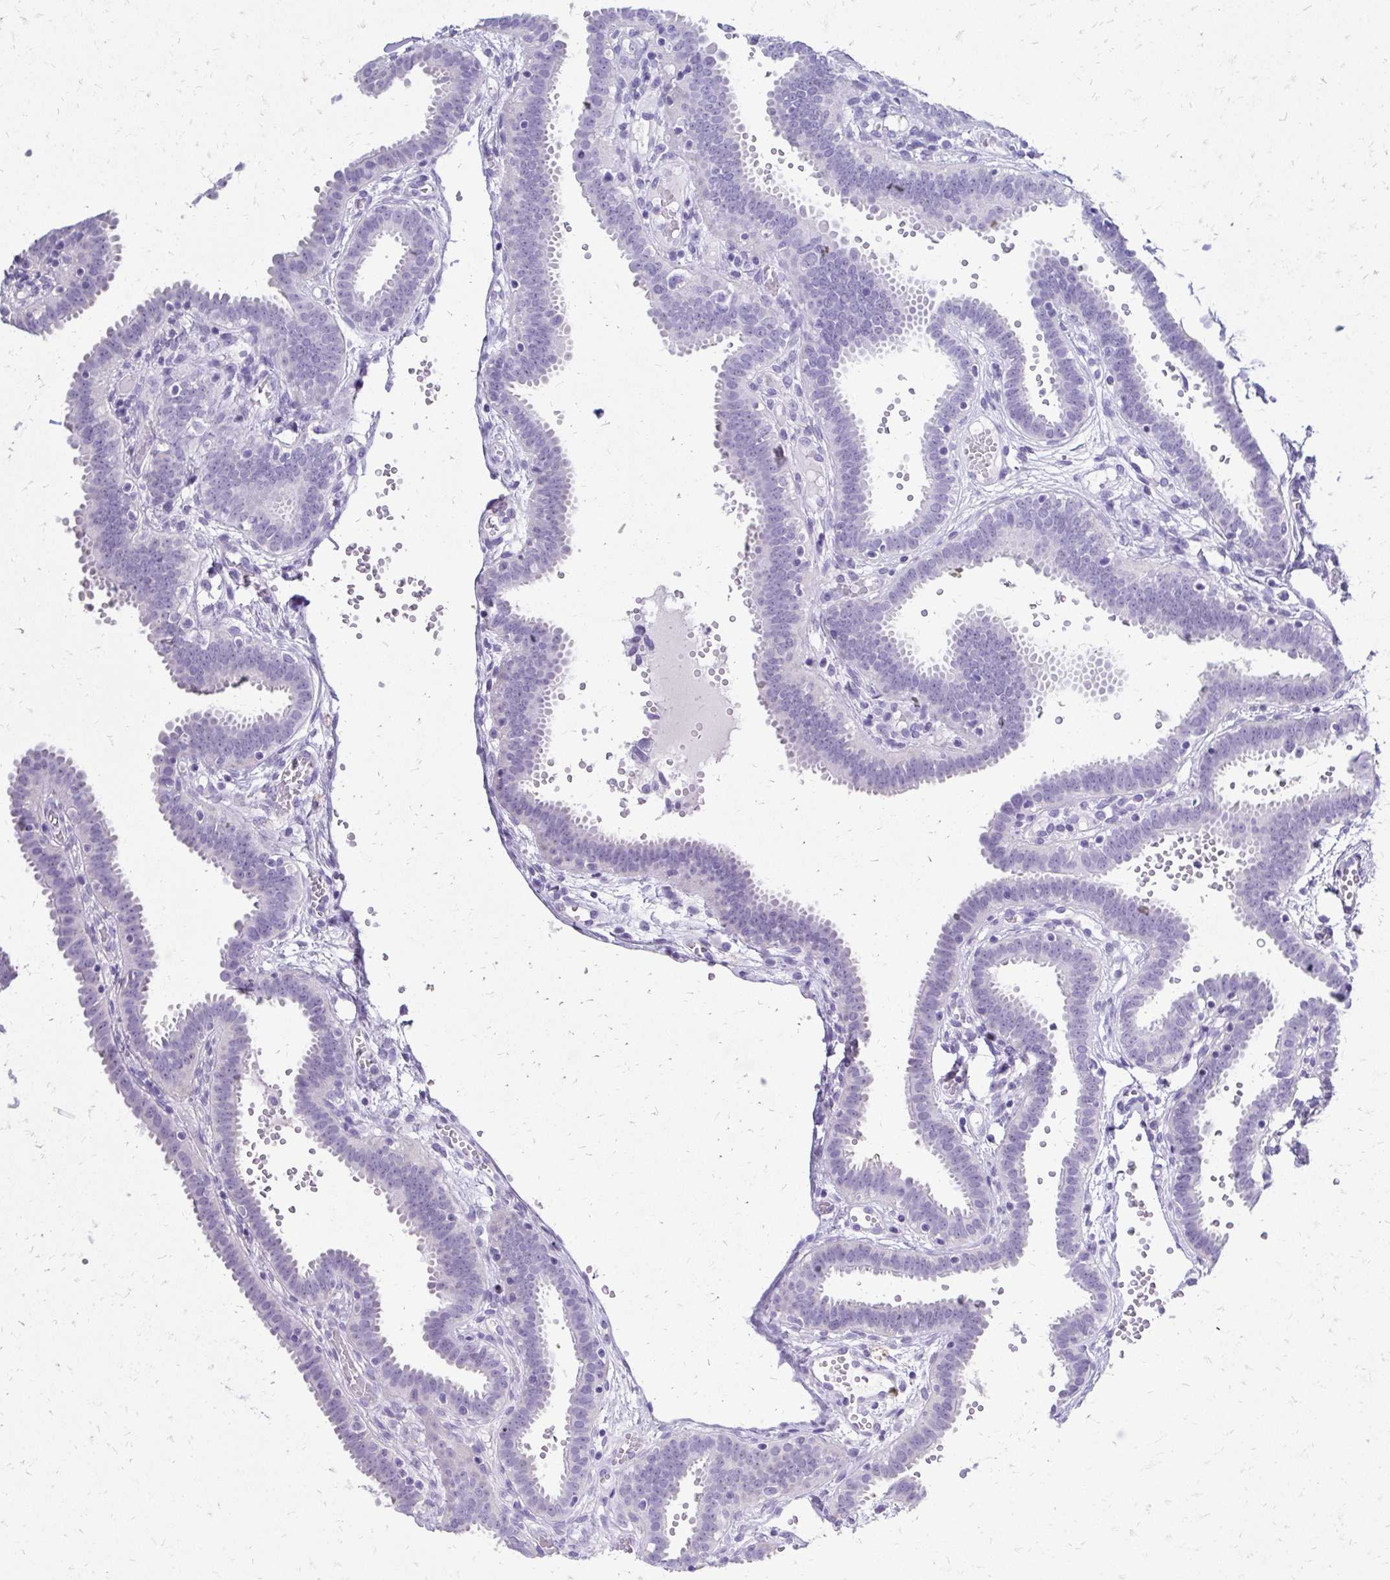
{"staining": {"intensity": "negative", "quantity": "none", "location": "none"}, "tissue": "fallopian tube", "cell_type": "Glandular cells", "image_type": "normal", "snomed": [{"axis": "morphology", "description": "Normal tissue, NOS"}, {"axis": "topography", "description": "Fallopian tube"}], "caption": "This is an immunohistochemistry (IHC) micrograph of normal fallopian tube. There is no staining in glandular cells.", "gene": "SLC32A1", "patient": {"sex": "female", "age": 37}}